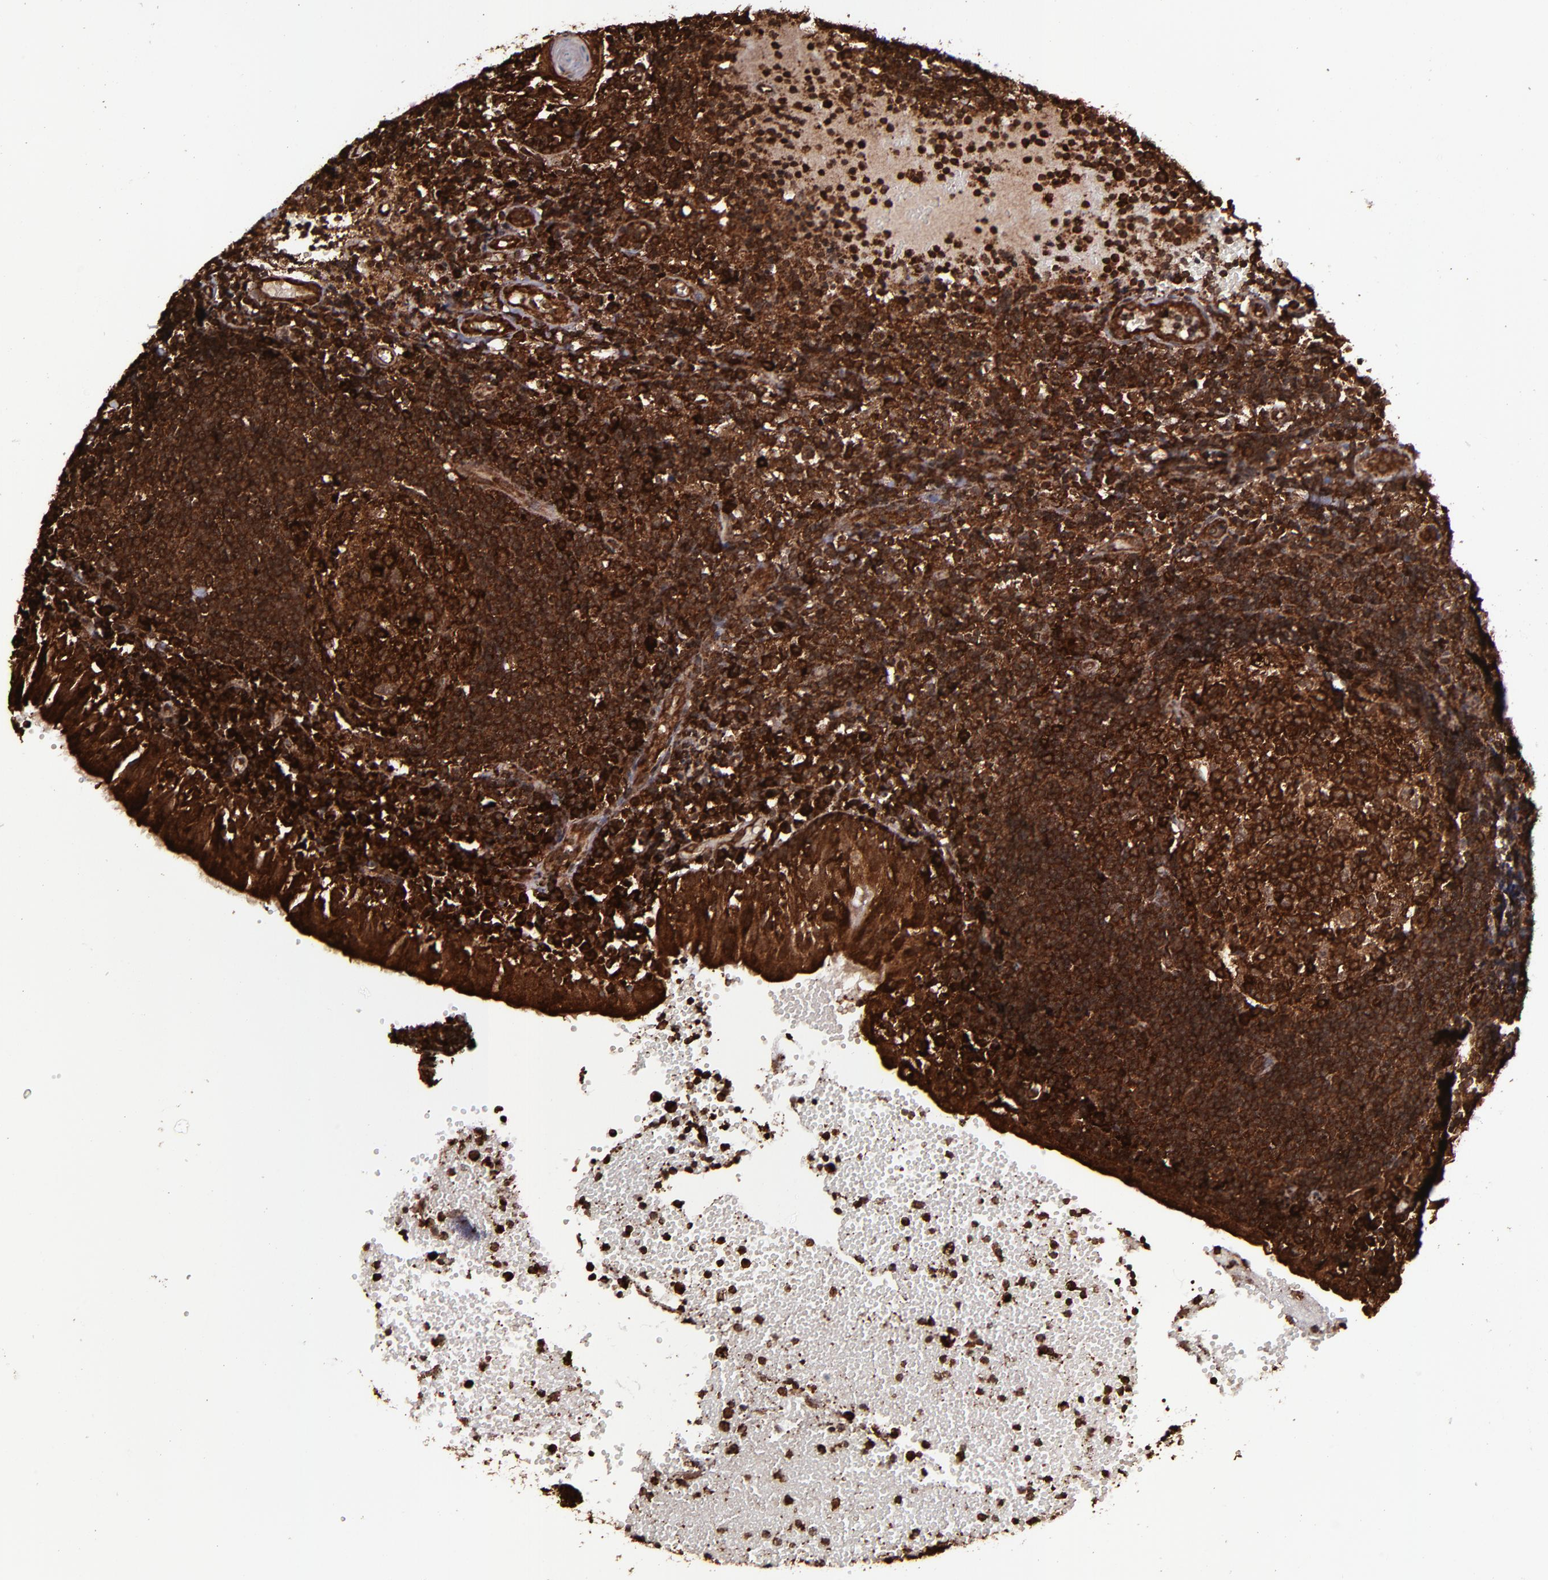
{"staining": {"intensity": "strong", "quantity": ">75%", "location": "cytoplasmic/membranous,nuclear"}, "tissue": "tonsil", "cell_type": "Germinal center cells", "image_type": "normal", "snomed": [{"axis": "morphology", "description": "Normal tissue, NOS"}, {"axis": "topography", "description": "Tonsil"}], "caption": "Immunohistochemistry (IHC) of benign human tonsil exhibits high levels of strong cytoplasmic/membranous,nuclear positivity in about >75% of germinal center cells. (DAB IHC with brightfield microscopy, high magnification).", "gene": "EIF4ENIF1", "patient": {"sex": "female", "age": 40}}